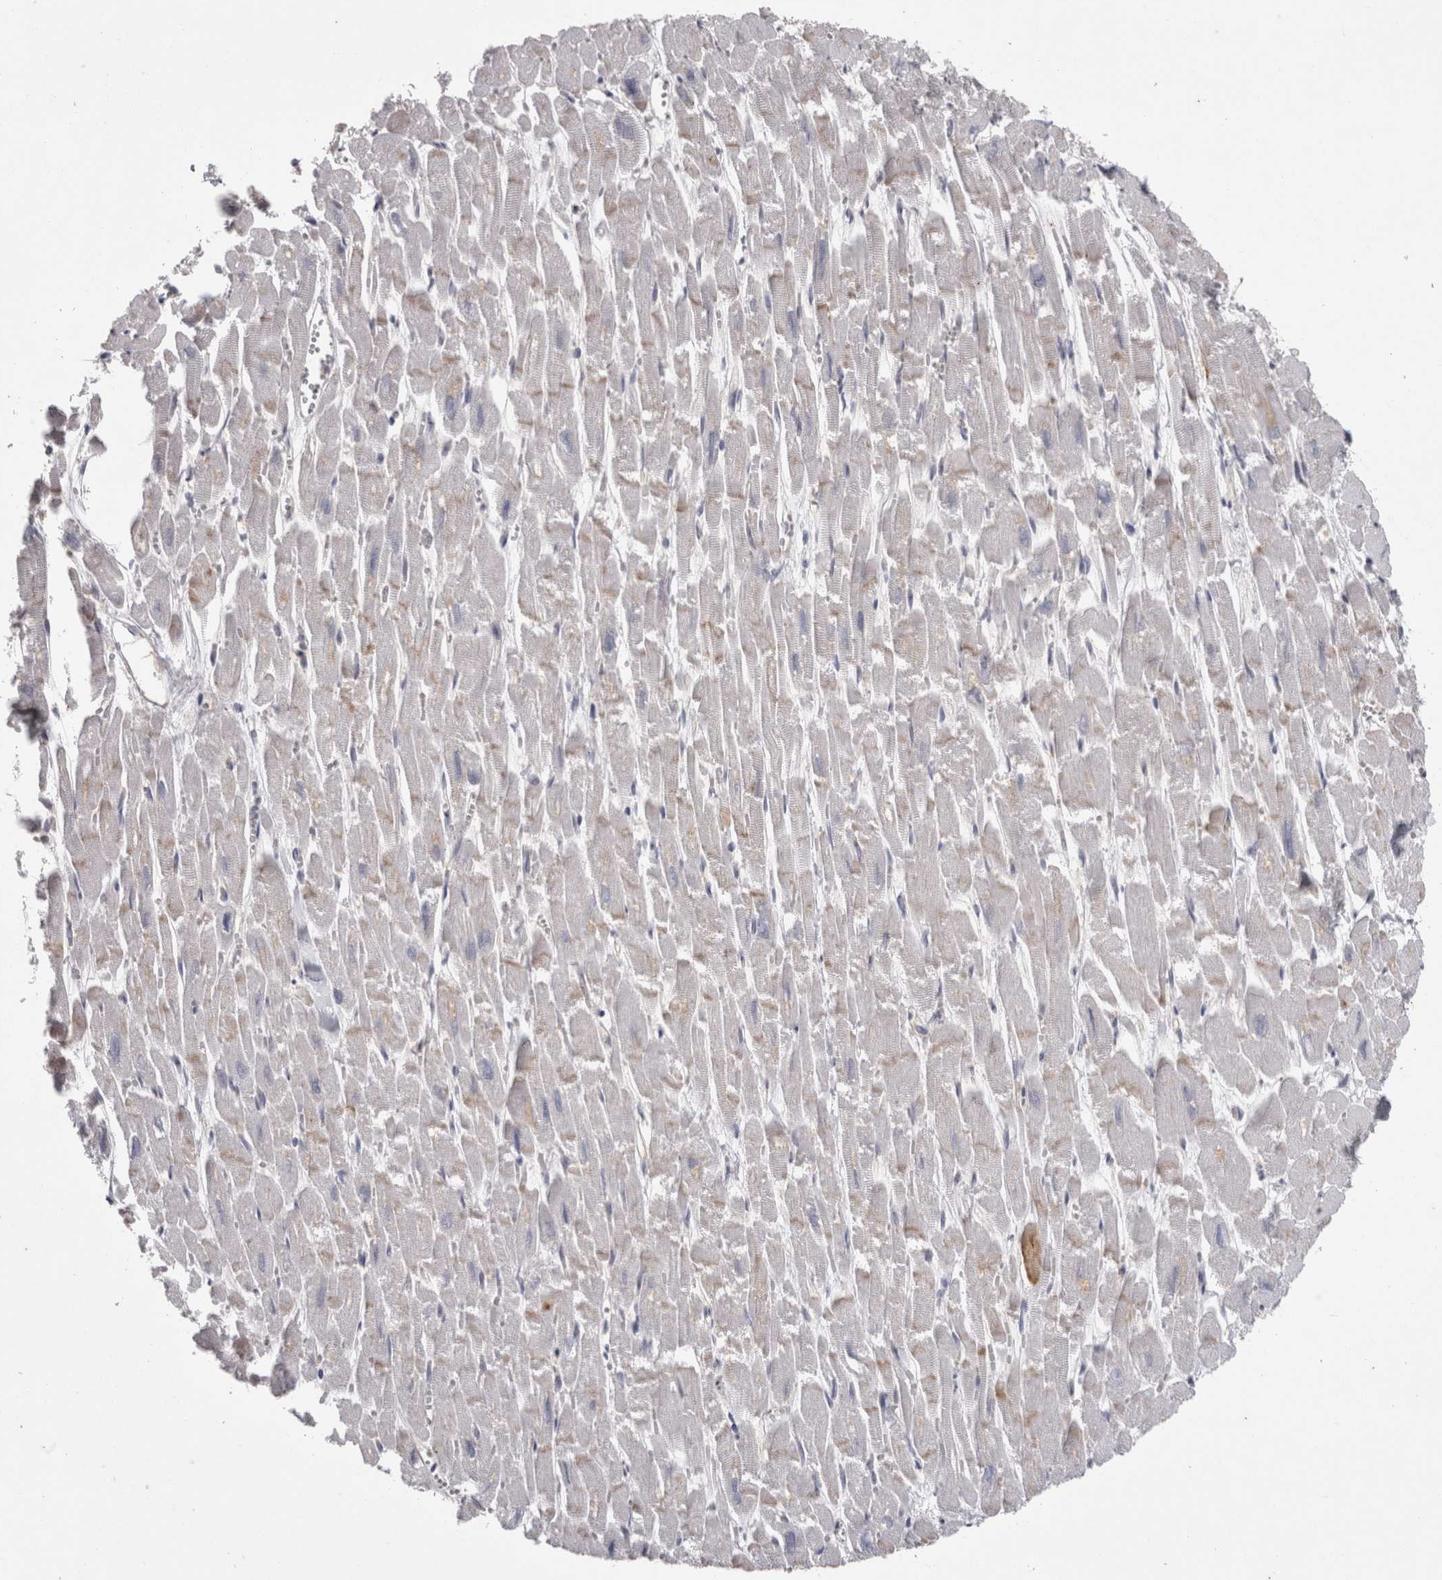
{"staining": {"intensity": "weak", "quantity": "<25%", "location": "cytoplasmic/membranous"}, "tissue": "heart muscle", "cell_type": "Cardiomyocytes", "image_type": "normal", "snomed": [{"axis": "morphology", "description": "Normal tissue, NOS"}, {"axis": "topography", "description": "Heart"}], "caption": "A high-resolution image shows IHC staining of benign heart muscle, which displays no significant expression in cardiomyocytes.", "gene": "LYZL6", "patient": {"sex": "male", "age": 54}}